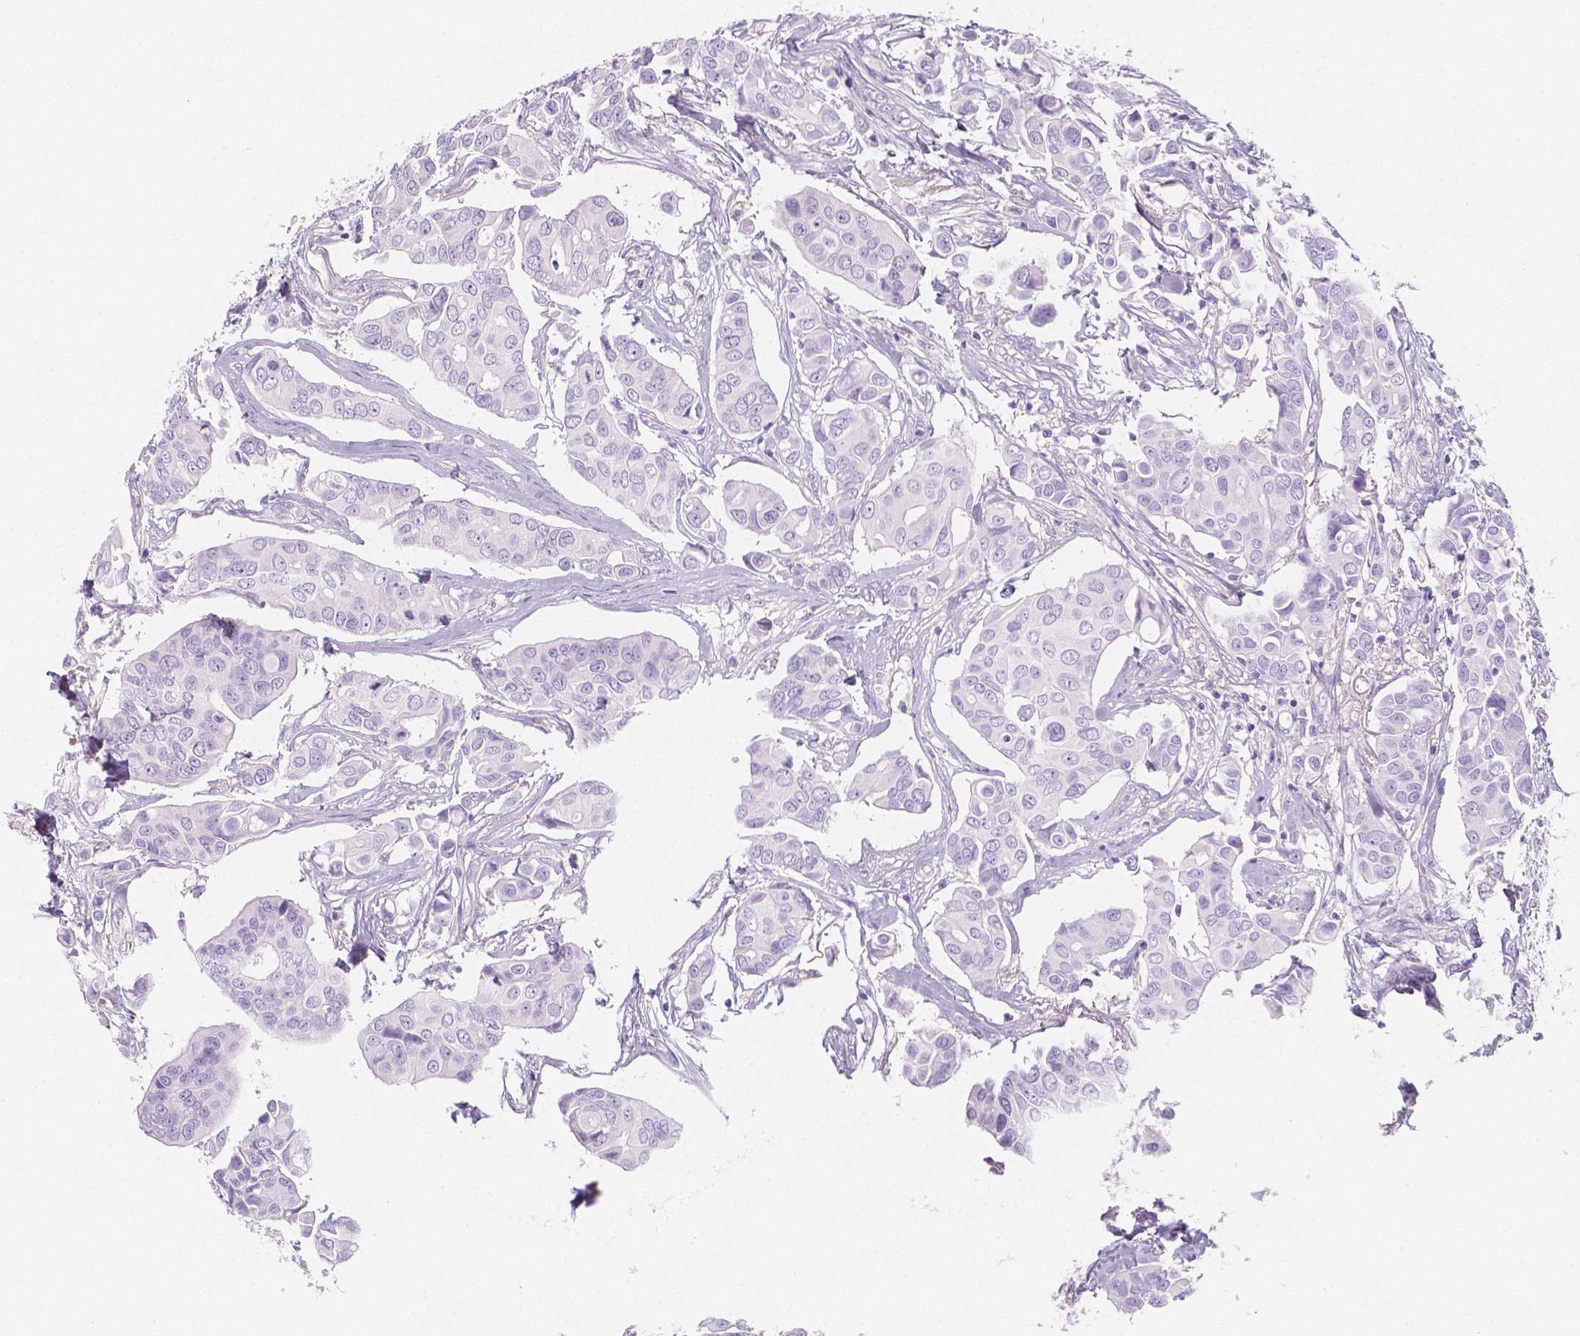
{"staining": {"intensity": "negative", "quantity": "none", "location": "none"}, "tissue": "breast cancer", "cell_type": "Tumor cells", "image_type": "cancer", "snomed": [{"axis": "morphology", "description": "Duct carcinoma"}, {"axis": "topography", "description": "Breast"}], "caption": "Immunohistochemical staining of intraductal carcinoma (breast) displays no significant positivity in tumor cells. Nuclei are stained in blue.", "gene": "MAP1A", "patient": {"sex": "female", "age": 54}}